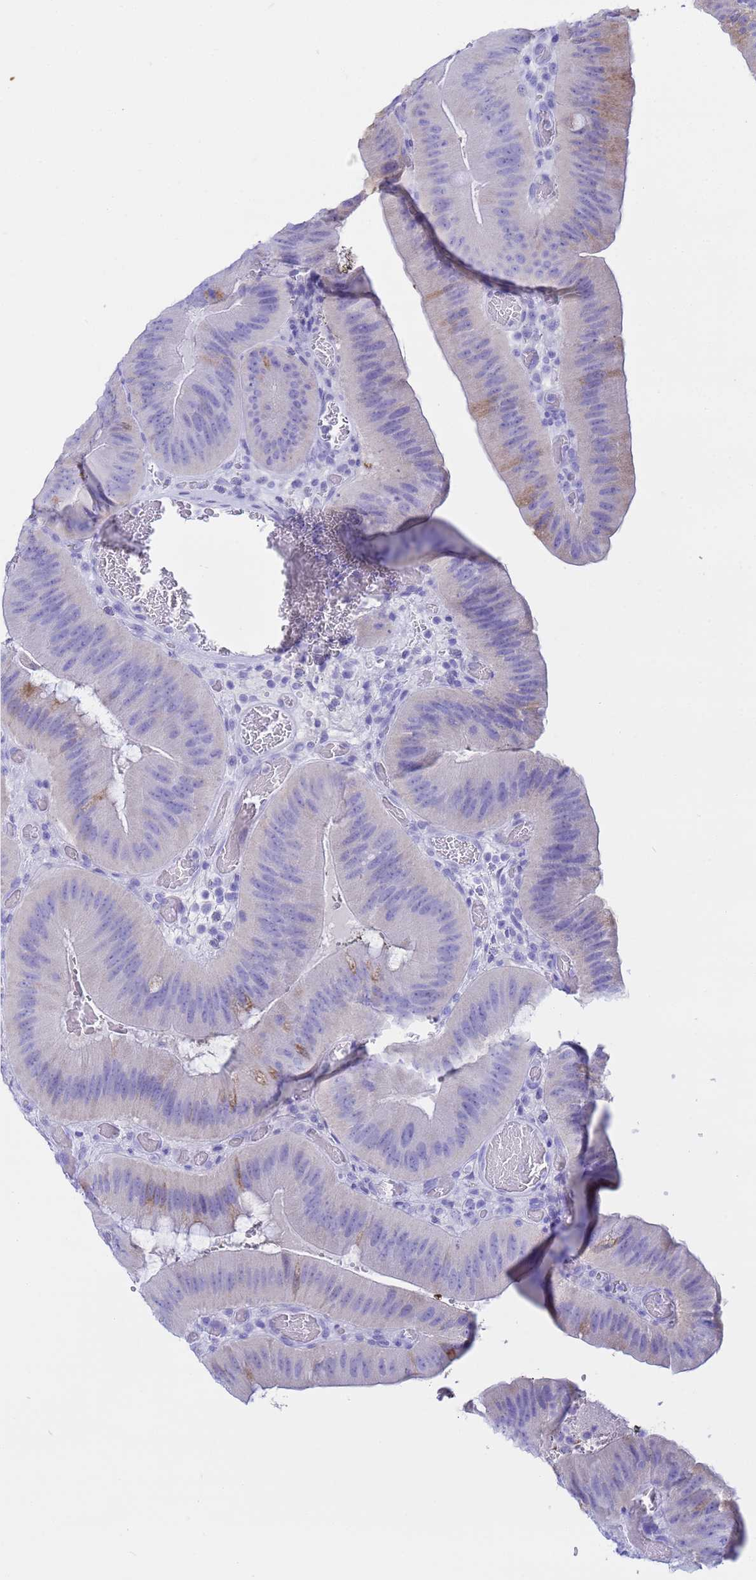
{"staining": {"intensity": "weak", "quantity": "<25%", "location": "cytoplasmic/membranous"}, "tissue": "colorectal cancer", "cell_type": "Tumor cells", "image_type": "cancer", "snomed": [{"axis": "morphology", "description": "Adenocarcinoma, NOS"}, {"axis": "topography", "description": "Colon"}], "caption": "High power microscopy image of an IHC image of colorectal adenocarcinoma, revealing no significant staining in tumor cells.", "gene": "AQP12A", "patient": {"sex": "female", "age": 43}}